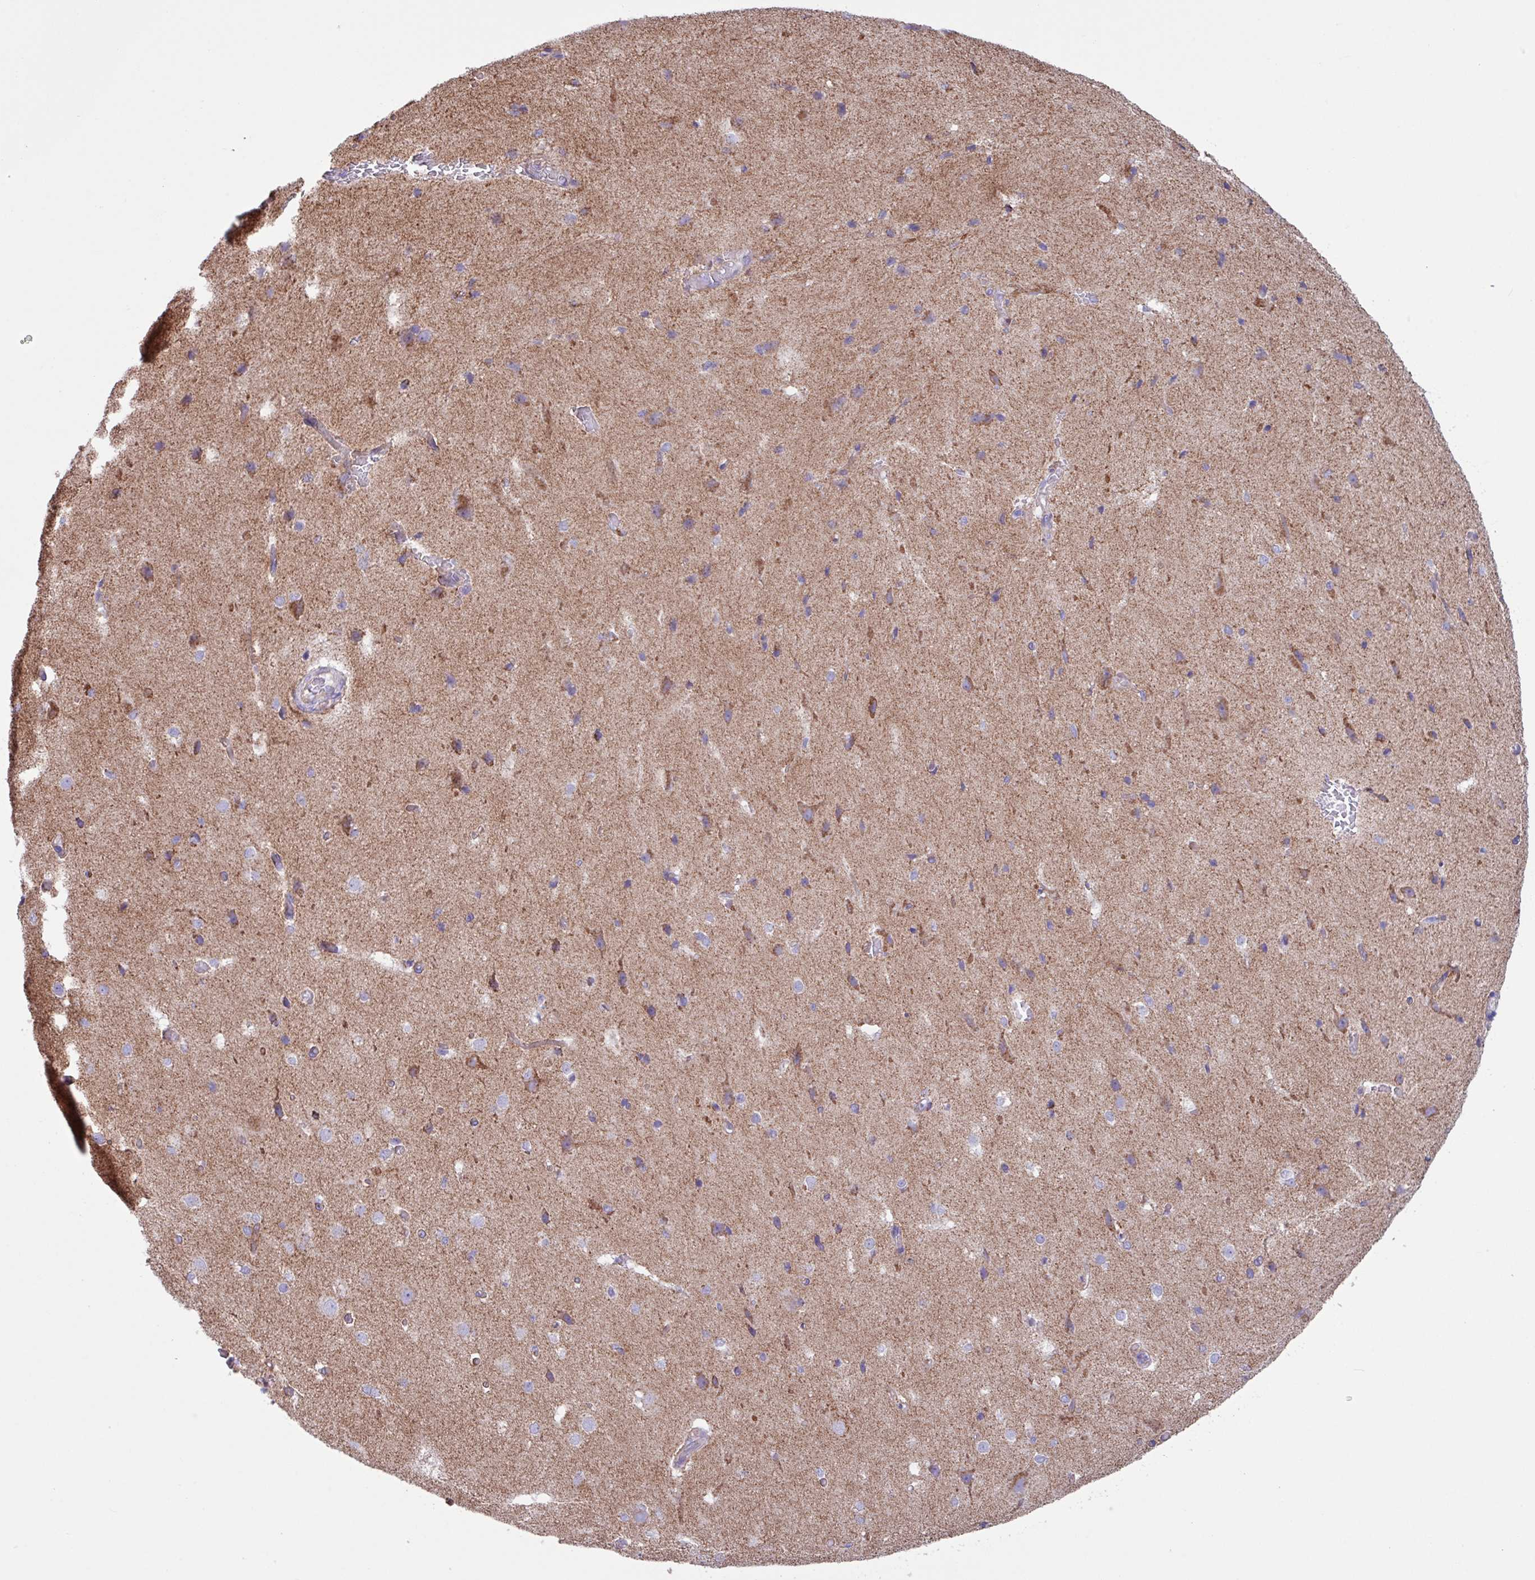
{"staining": {"intensity": "negative", "quantity": "none", "location": "none"}, "tissue": "cerebral cortex", "cell_type": "Endothelial cells", "image_type": "normal", "snomed": [{"axis": "morphology", "description": "Normal tissue, NOS"}, {"axis": "morphology", "description": "Inflammation, NOS"}, {"axis": "topography", "description": "Cerebral cortex"}], "caption": "The IHC micrograph has no significant positivity in endothelial cells of cerebral cortex. (DAB immunohistochemistry, high magnification).", "gene": "OTULIN", "patient": {"sex": "male", "age": 6}}